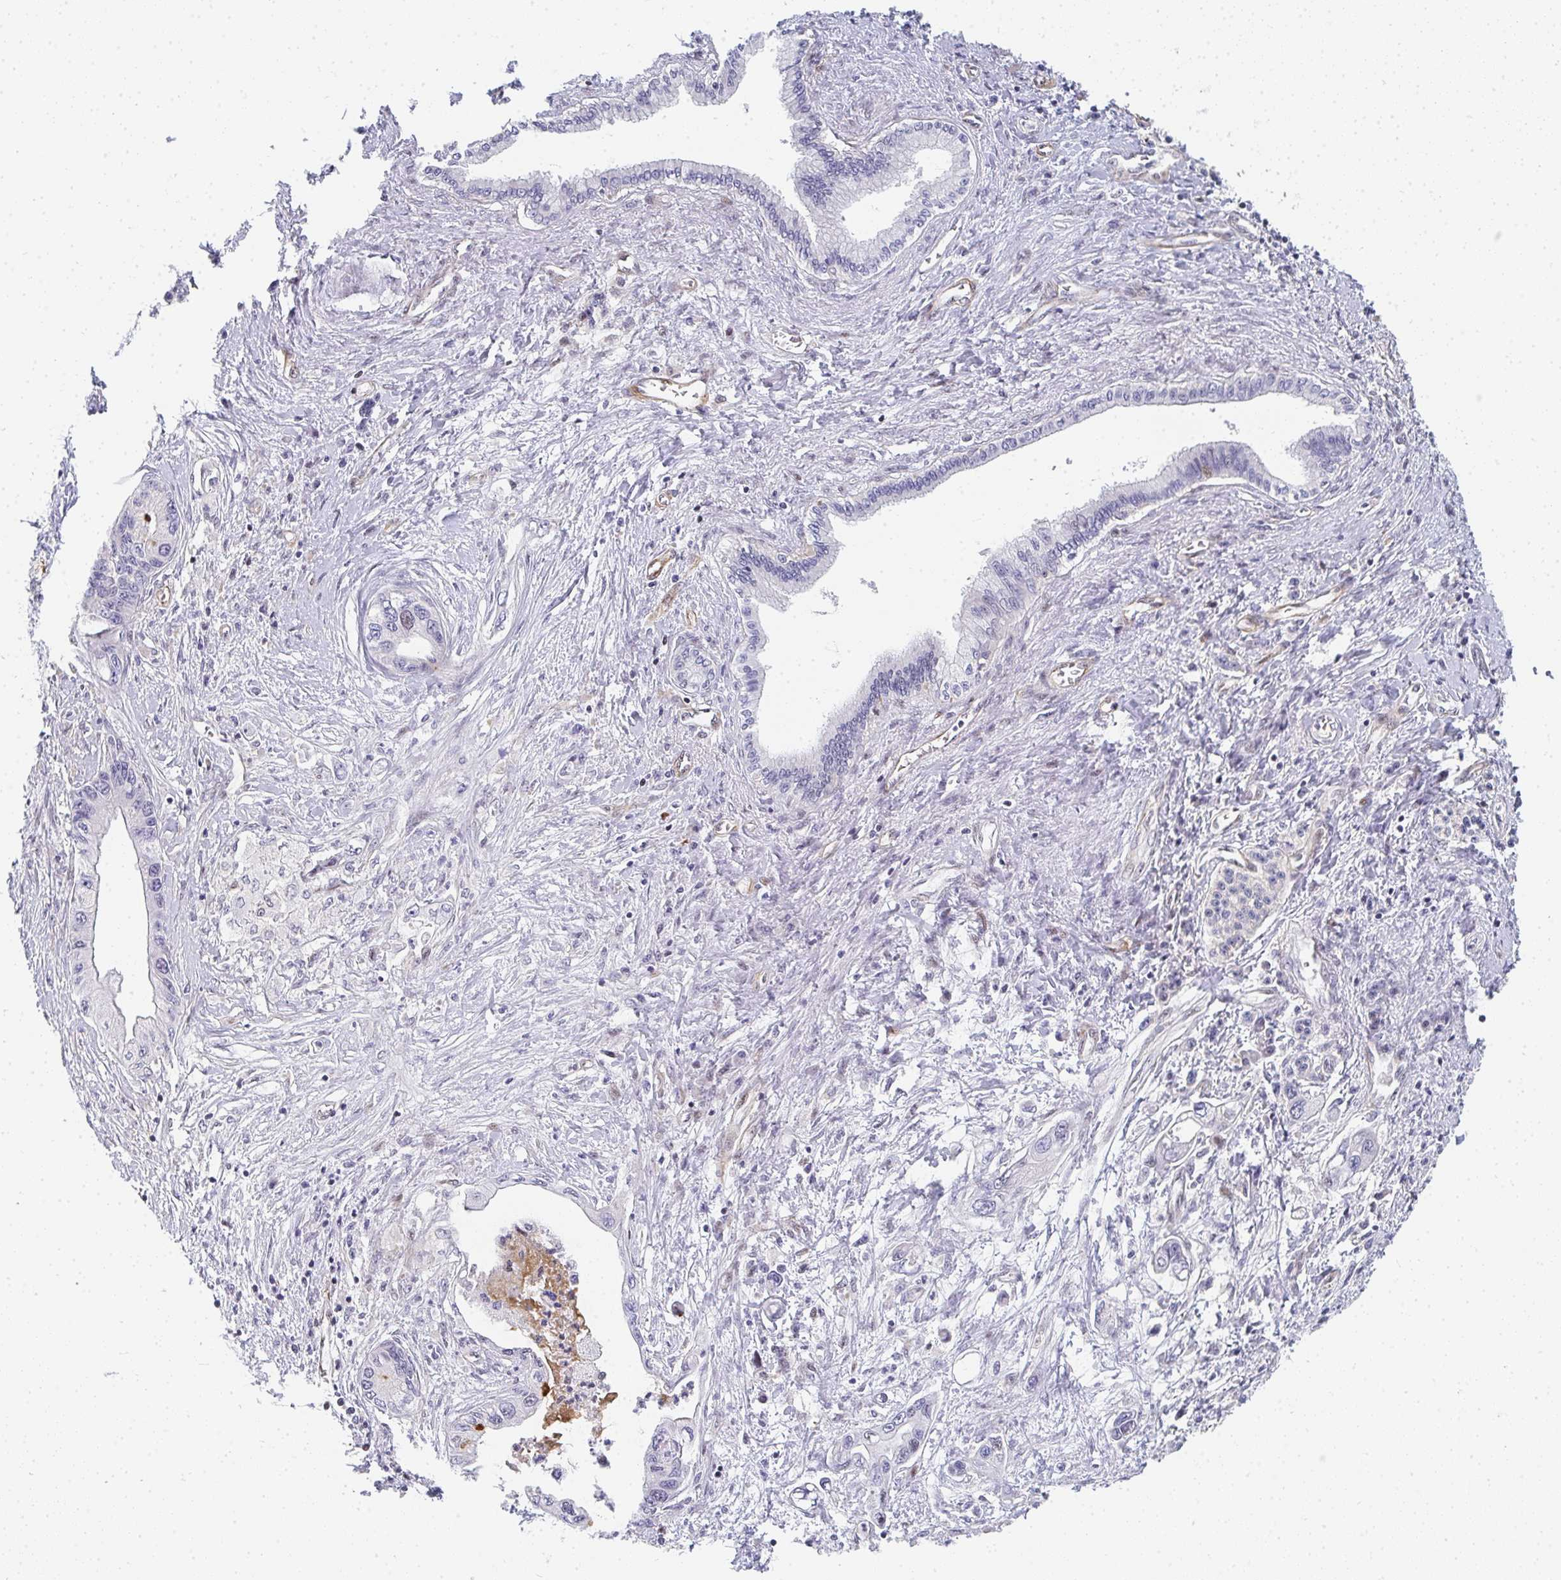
{"staining": {"intensity": "negative", "quantity": "none", "location": "none"}, "tissue": "pancreatic cancer", "cell_type": "Tumor cells", "image_type": "cancer", "snomed": [{"axis": "morphology", "description": "Adenocarcinoma, NOS"}, {"axis": "topography", "description": "Pancreas"}], "caption": "A high-resolution photomicrograph shows immunohistochemistry (IHC) staining of pancreatic cancer, which reveals no significant expression in tumor cells.", "gene": "ZIC3", "patient": {"sex": "male", "age": 61}}